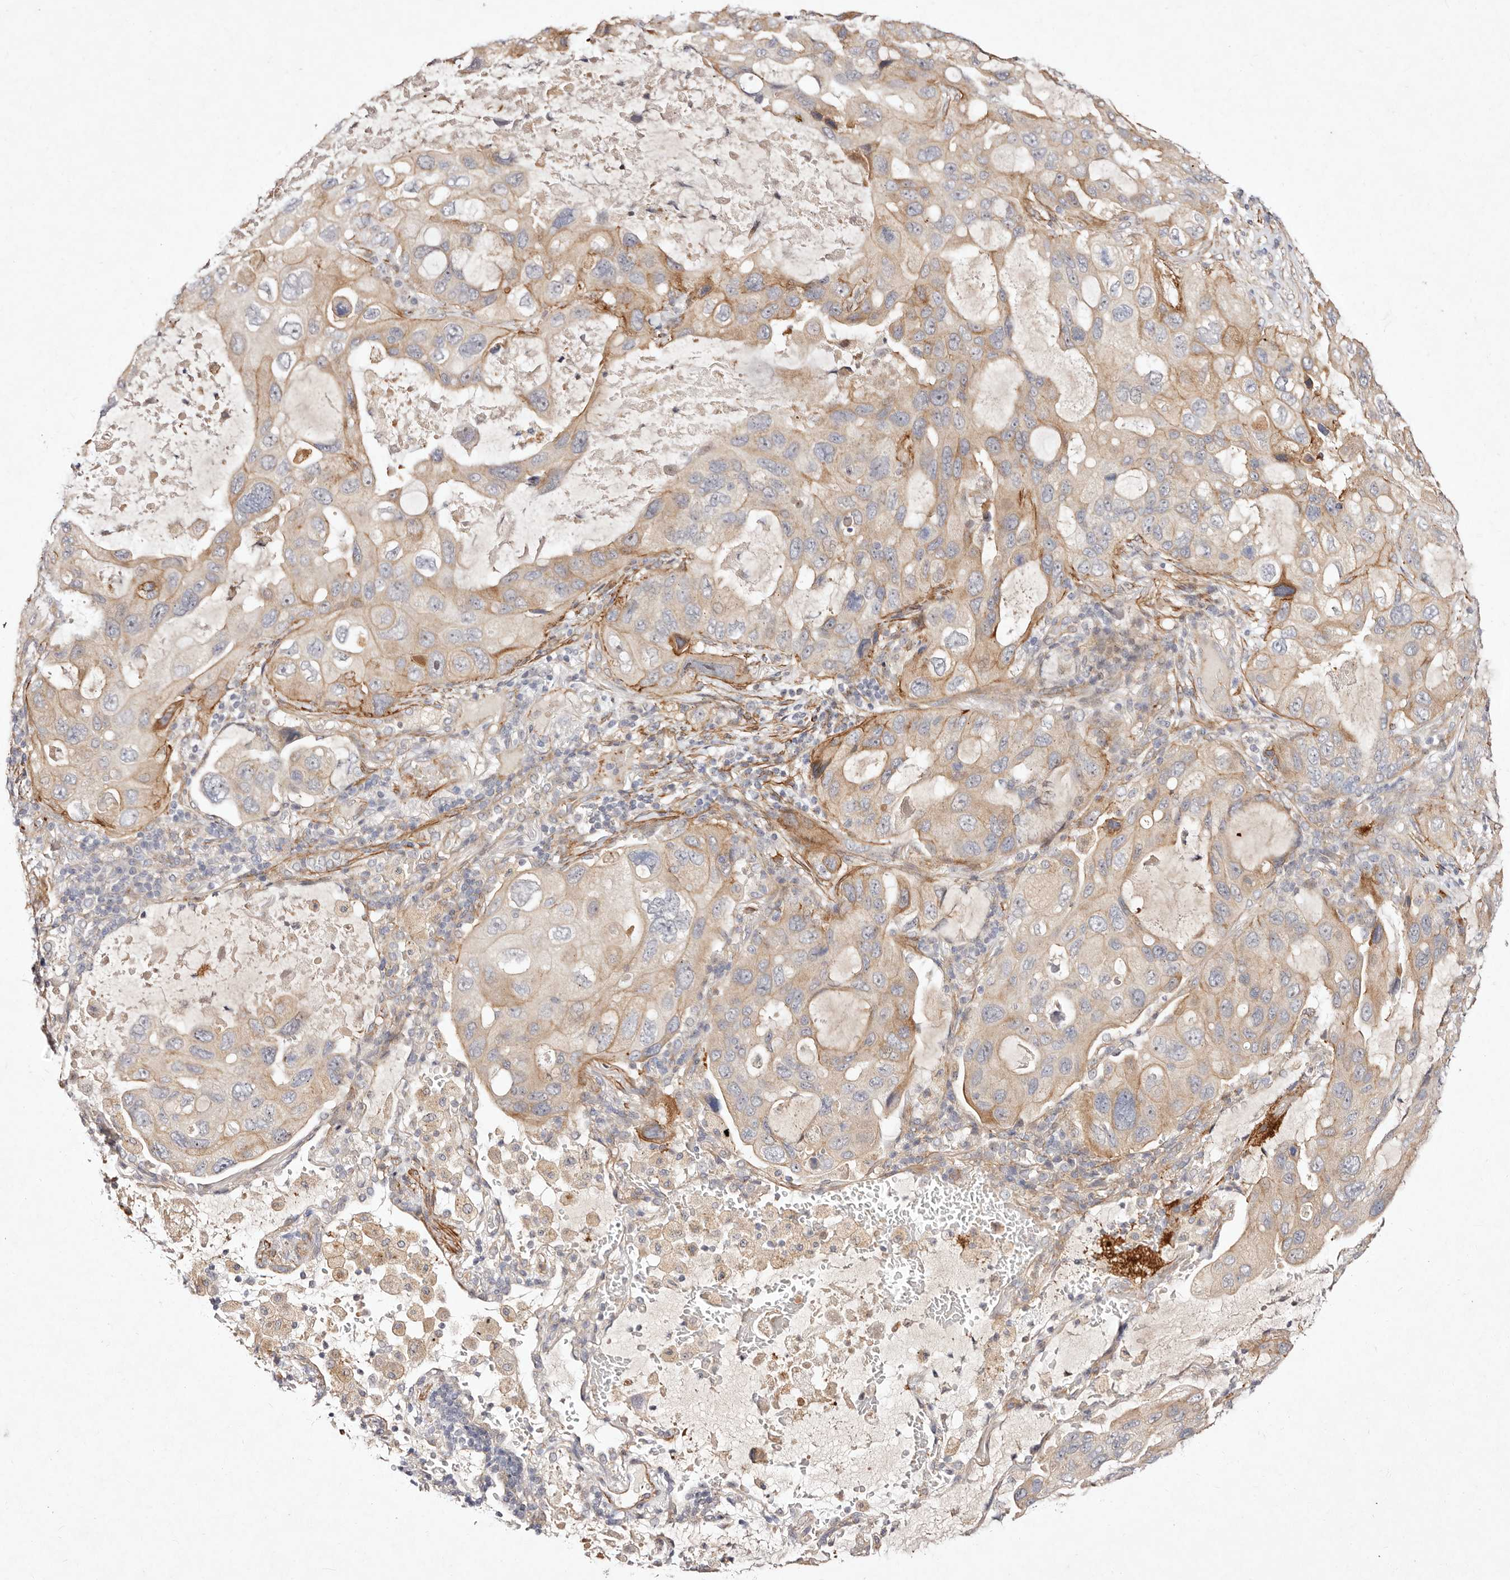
{"staining": {"intensity": "moderate", "quantity": "<25%", "location": "cytoplasmic/membranous"}, "tissue": "lung cancer", "cell_type": "Tumor cells", "image_type": "cancer", "snomed": [{"axis": "morphology", "description": "Squamous cell carcinoma, NOS"}, {"axis": "topography", "description": "Lung"}], "caption": "This is a histology image of IHC staining of lung cancer, which shows moderate positivity in the cytoplasmic/membranous of tumor cells.", "gene": "MTMR11", "patient": {"sex": "female", "age": 73}}